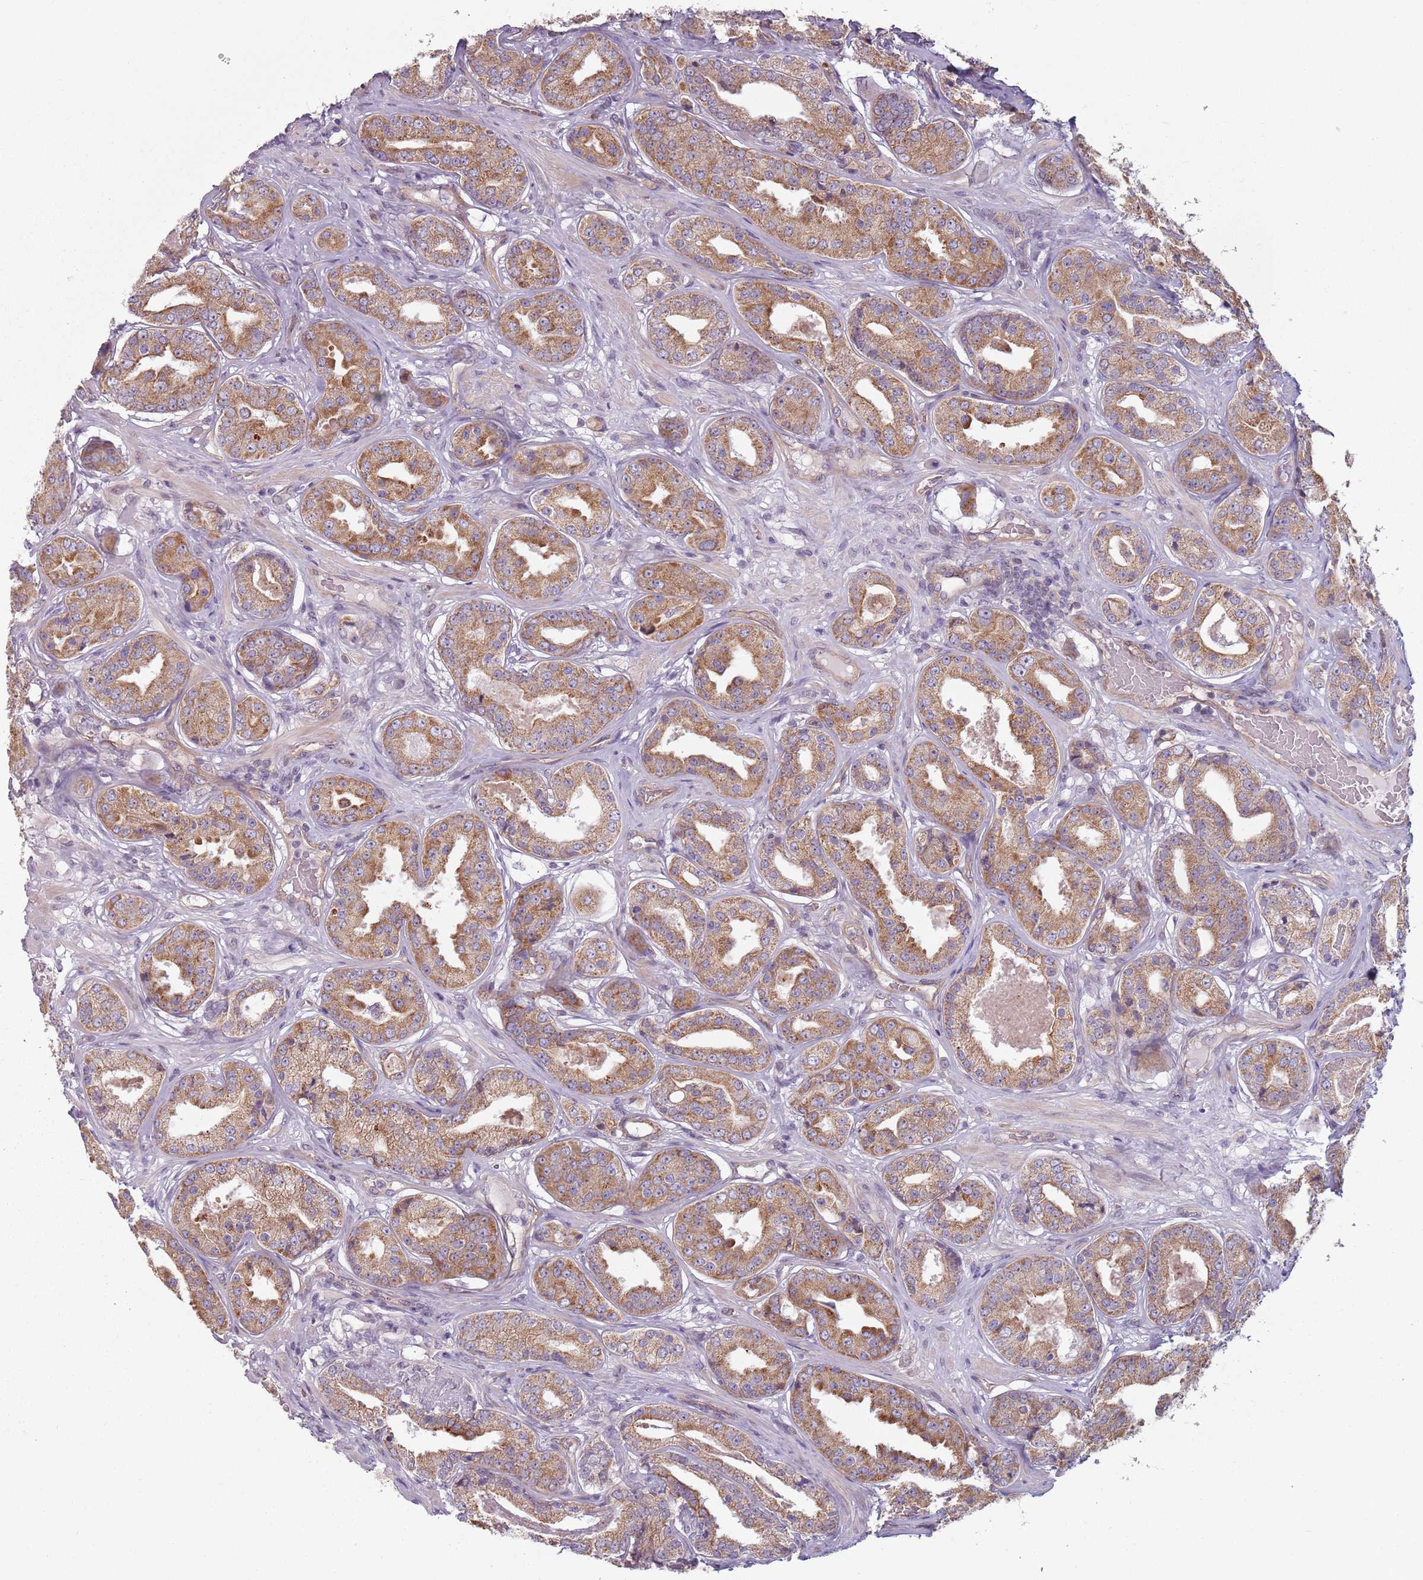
{"staining": {"intensity": "moderate", "quantity": ">75%", "location": "cytoplasmic/membranous"}, "tissue": "prostate cancer", "cell_type": "Tumor cells", "image_type": "cancer", "snomed": [{"axis": "morphology", "description": "Adenocarcinoma, High grade"}, {"axis": "topography", "description": "Prostate"}], "caption": "Brown immunohistochemical staining in adenocarcinoma (high-grade) (prostate) reveals moderate cytoplasmic/membranous positivity in approximately >75% of tumor cells. (DAB (3,3'-diaminobenzidine) IHC, brown staining for protein, blue staining for nuclei).", "gene": "TLCD2", "patient": {"sex": "male", "age": 63}}